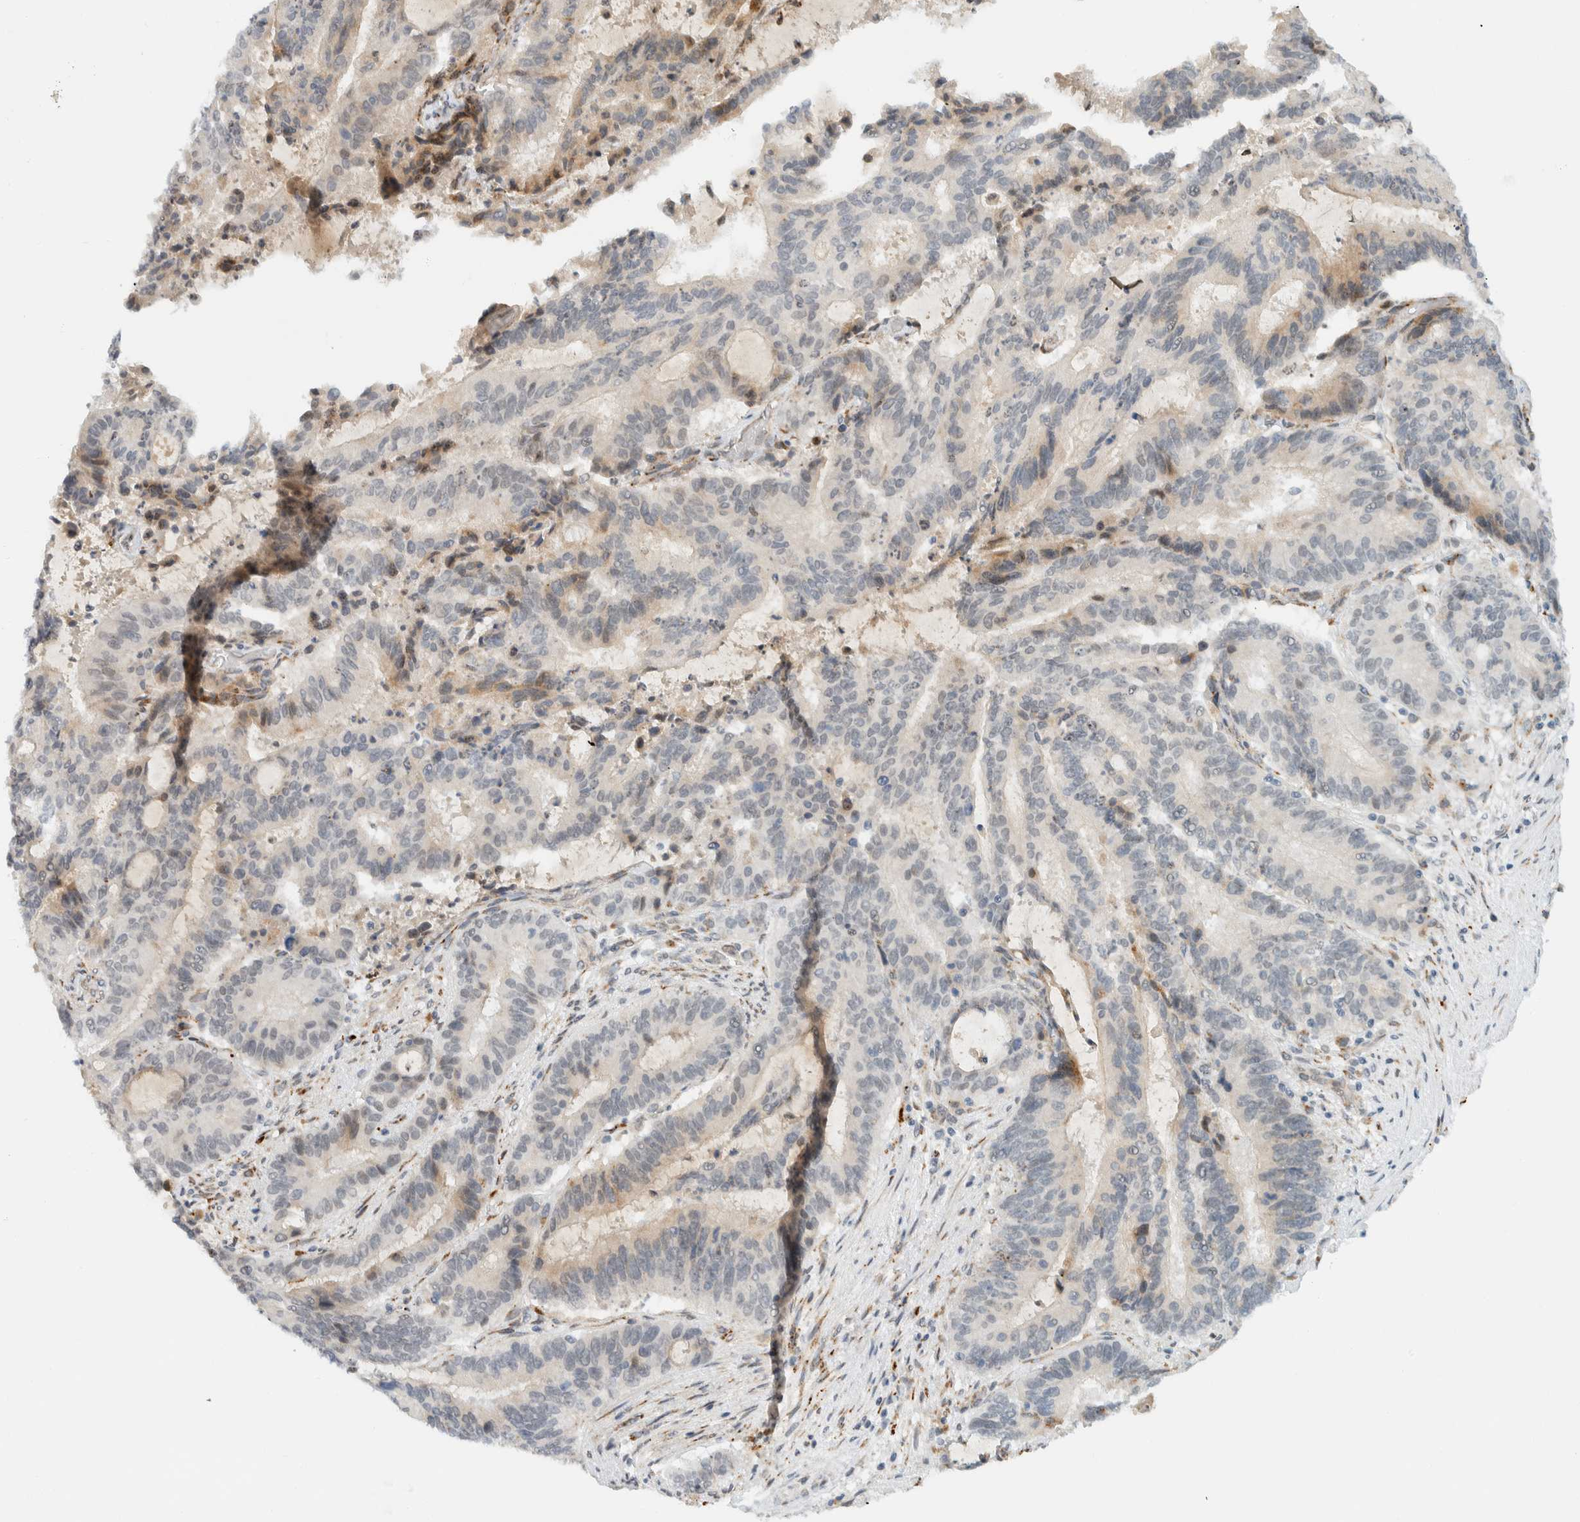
{"staining": {"intensity": "weak", "quantity": "<25%", "location": "cytoplasmic/membranous"}, "tissue": "liver cancer", "cell_type": "Tumor cells", "image_type": "cancer", "snomed": [{"axis": "morphology", "description": "Normal tissue, NOS"}, {"axis": "morphology", "description": "Cholangiocarcinoma"}, {"axis": "topography", "description": "Liver"}, {"axis": "topography", "description": "Peripheral nerve tissue"}], "caption": "Immunohistochemical staining of liver cancer (cholangiocarcinoma) displays no significant expression in tumor cells. The staining is performed using DAB (3,3'-diaminobenzidine) brown chromogen with nuclei counter-stained in using hematoxylin.", "gene": "ITPRID1", "patient": {"sex": "female", "age": 73}}